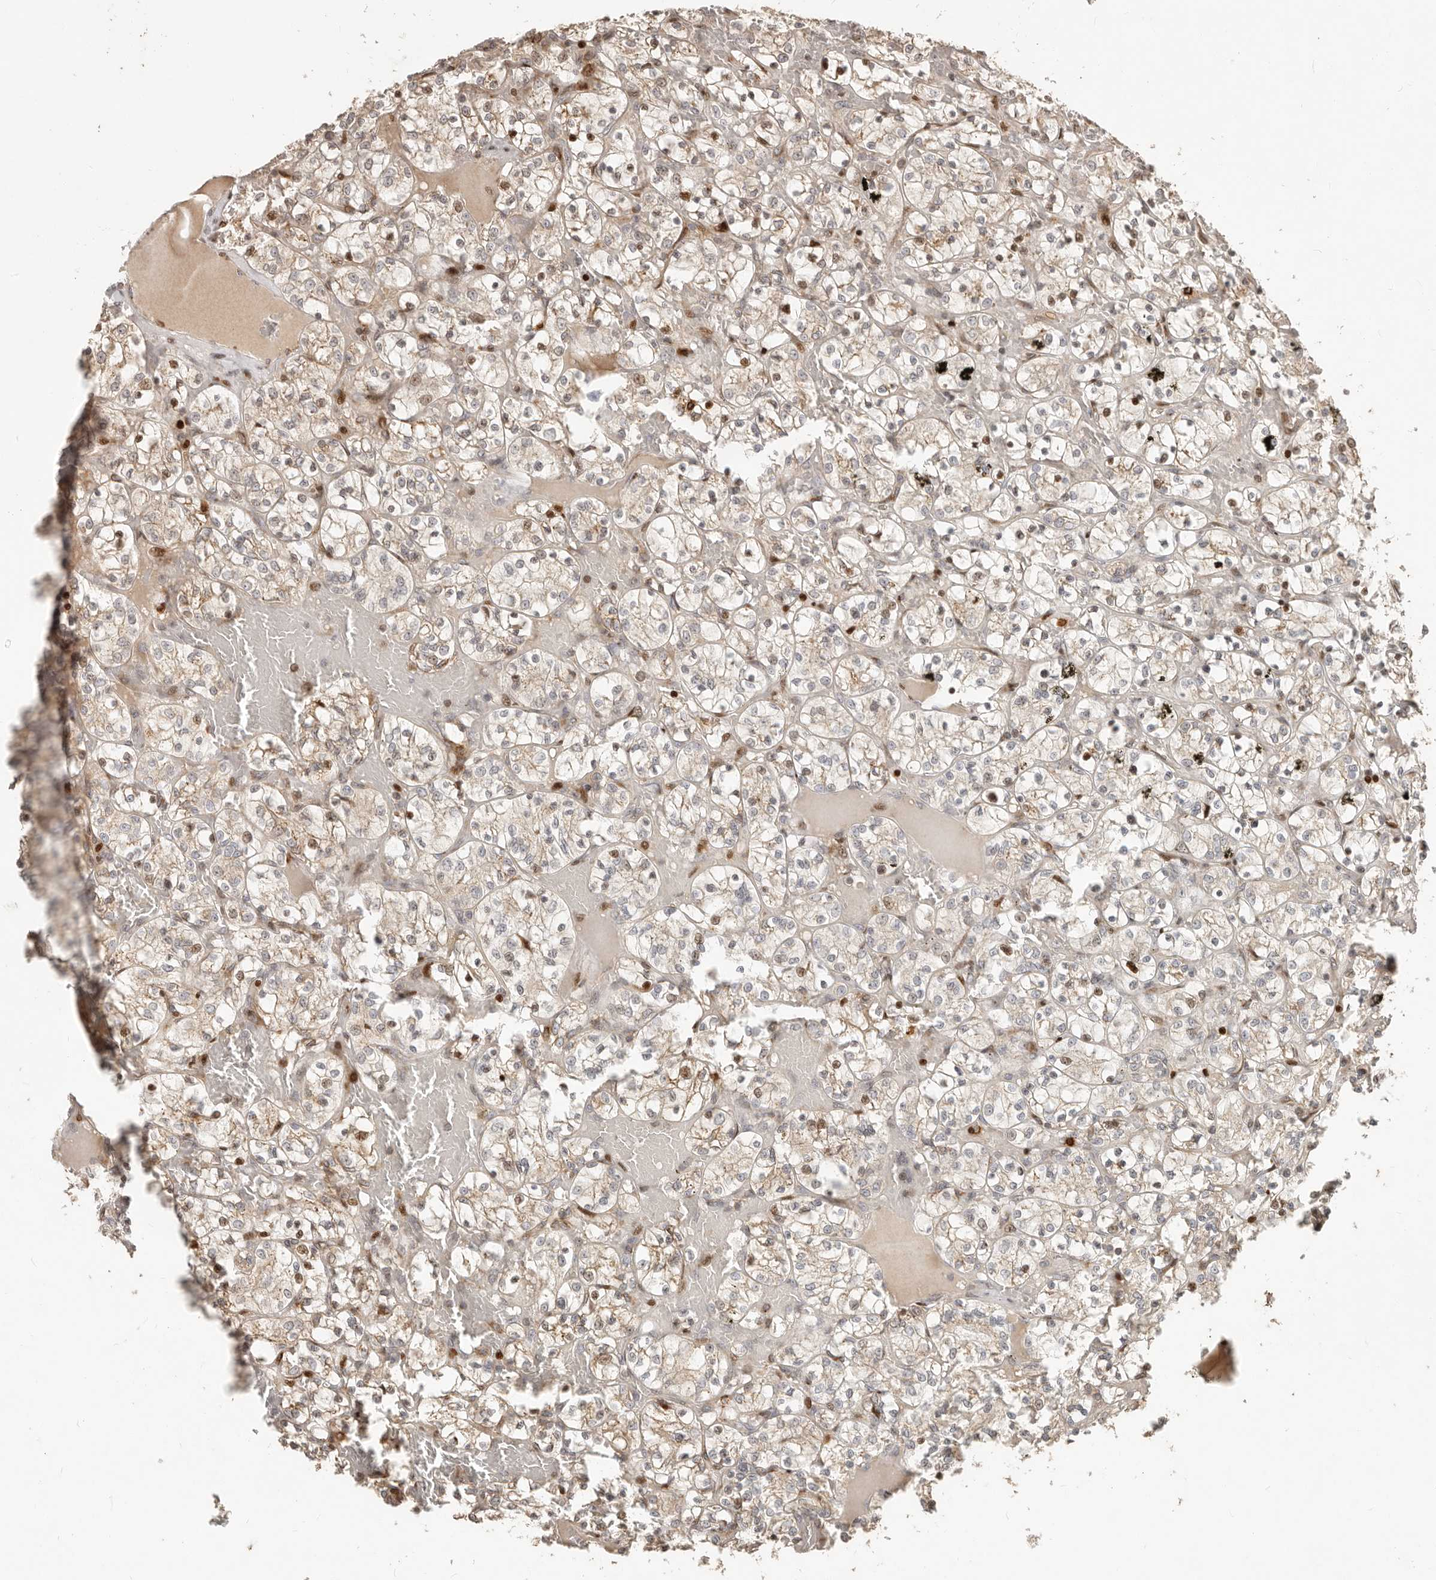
{"staining": {"intensity": "weak", "quantity": "25%-75%", "location": "cytoplasmic/membranous,nuclear"}, "tissue": "renal cancer", "cell_type": "Tumor cells", "image_type": "cancer", "snomed": [{"axis": "morphology", "description": "Adenocarcinoma, NOS"}, {"axis": "topography", "description": "Kidney"}], "caption": "Immunohistochemistry (DAB (3,3'-diaminobenzidine)) staining of human adenocarcinoma (renal) reveals weak cytoplasmic/membranous and nuclear protein expression in about 25%-75% of tumor cells. The protein is stained brown, and the nuclei are stained in blue (DAB IHC with brightfield microscopy, high magnification).", "gene": "TRIM4", "patient": {"sex": "female", "age": 69}}